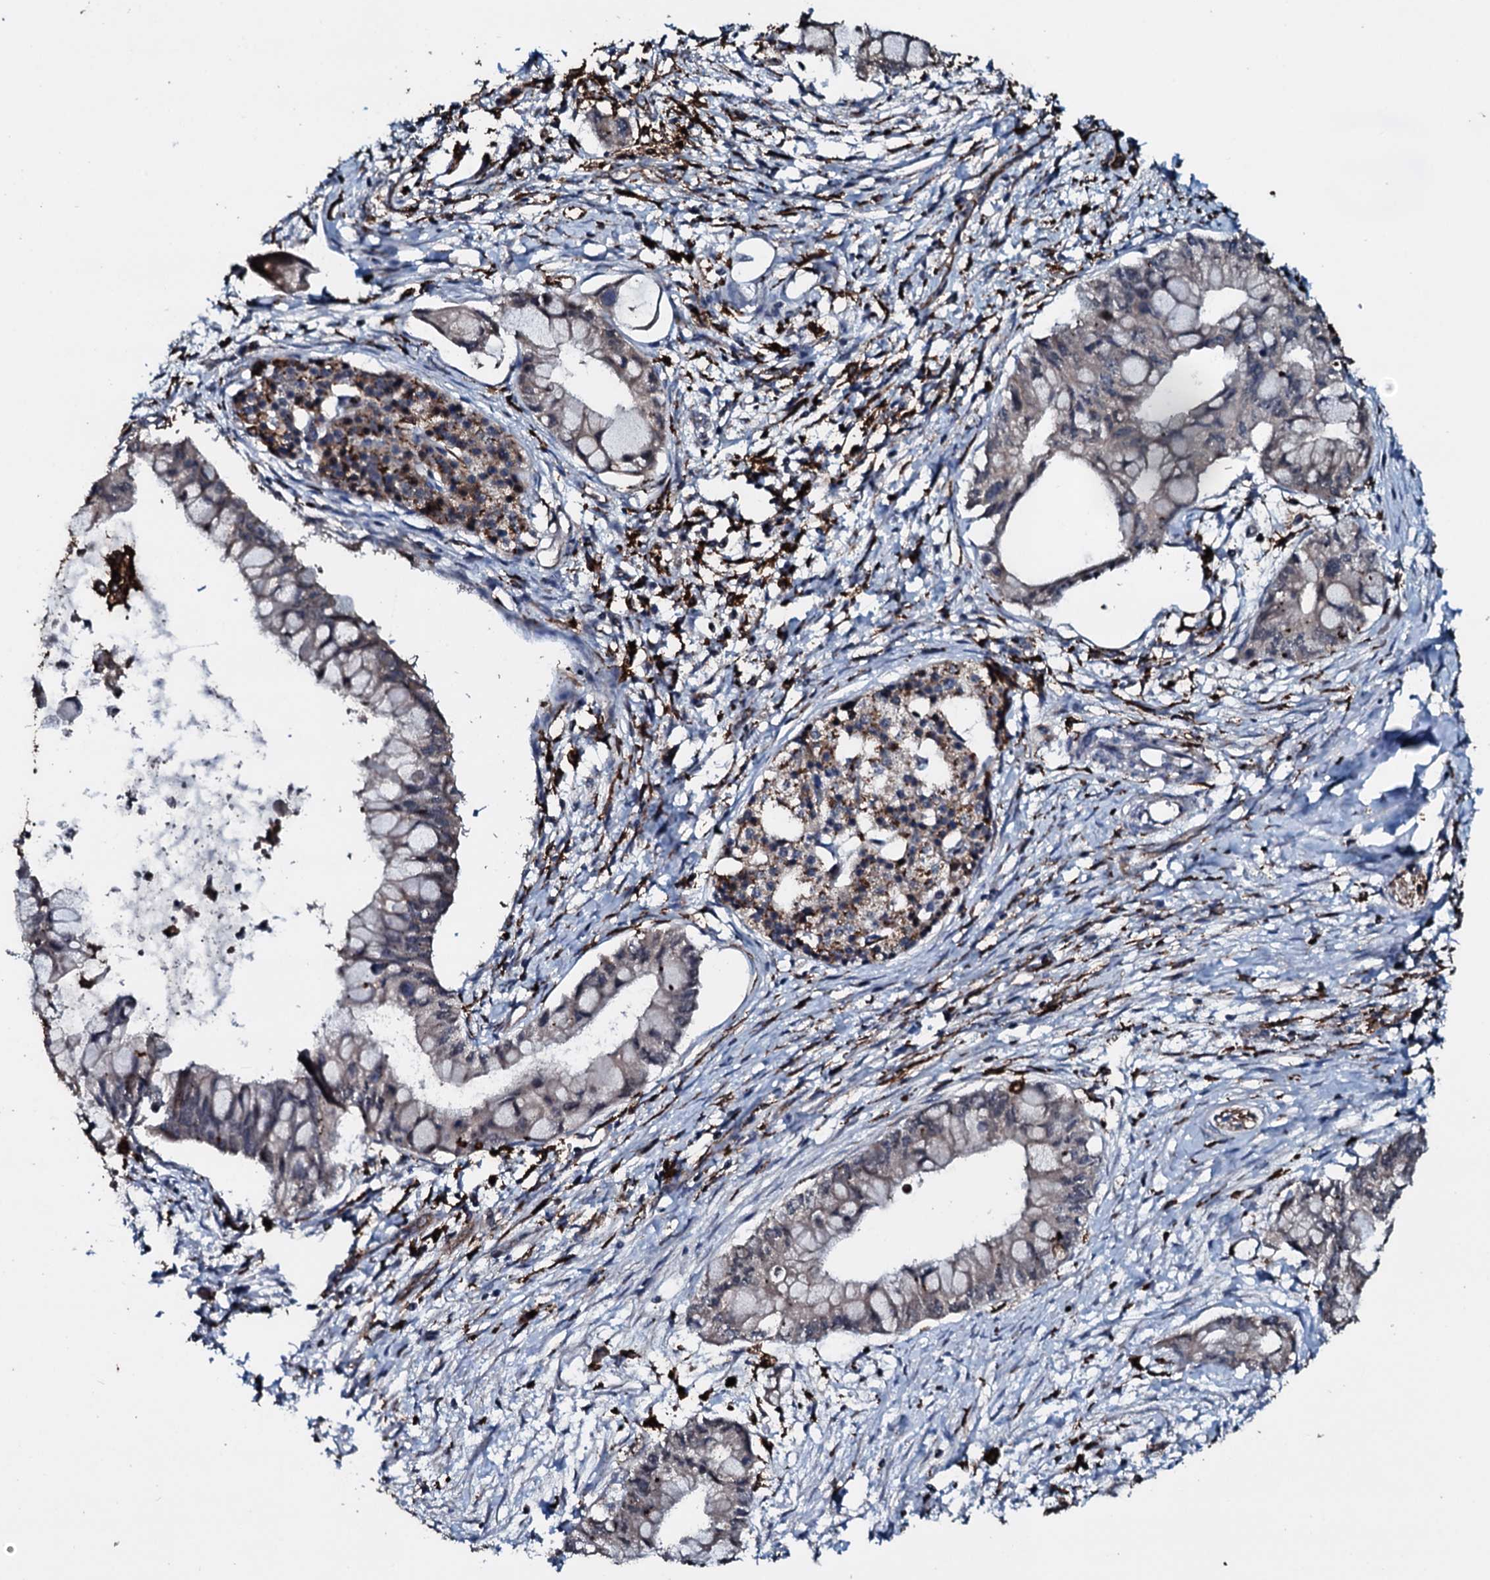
{"staining": {"intensity": "weak", "quantity": "<25%", "location": "cytoplasmic/membranous"}, "tissue": "pancreatic cancer", "cell_type": "Tumor cells", "image_type": "cancer", "snomed": [{"axis": "morphology", "description": "Adenocarcinoma, NOS"}, {"axis": "topography", "description": "Pancreas"}], "caption": "This image is of pancreatic cancer (adenocarcinoma) stained with IHC to label a protein in brown with the nuclei are counter-stained blue. There is no expression in tumor cells. (Immunohistochemistry (ihc), brightfield microscopy, high magnification).", "gene": "TPGS2", "patient": {"sex": "male", "age": 48}}